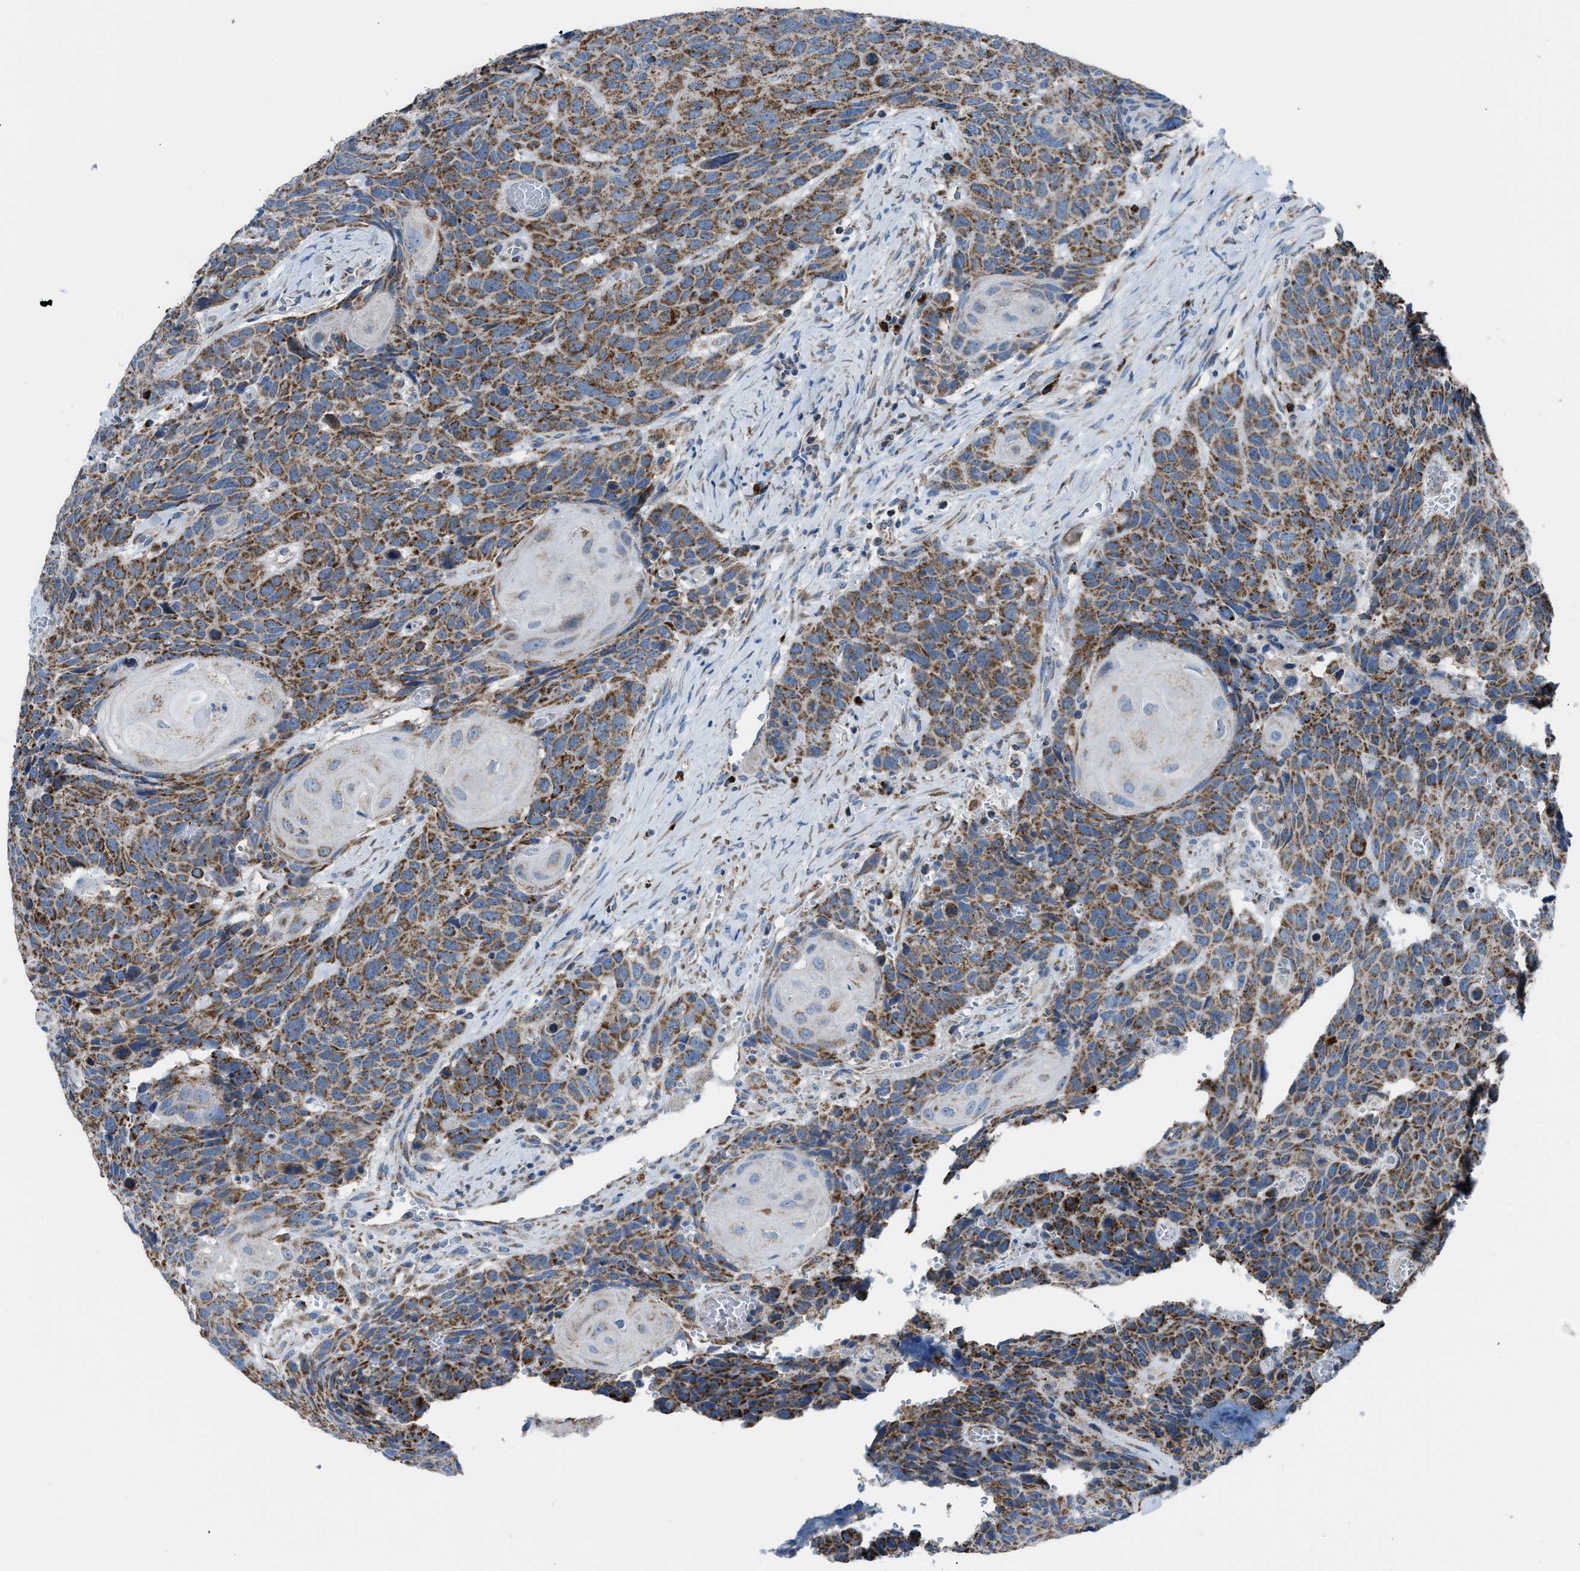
{"staining": {"intensity": "strong", "quantity": ">75%", "location": "cytoplasmic/membranous"}, "tissue": "head and neck cancer", "cell_type": "Tumor cells", "image_type": "cancer", "snomed": [{"axis": "morphology", "description": "Squamous cell carcinoma, NOS"}, {"axis": "topography", "description": "Head-Neck"}], "caption": "Immunohistochemistry (IHC) of human squamous cell carcinoma (head and neck) demonstrates high levels of strong cytoplasmic/membranous expression in approximately >75% of tumor cells. Immunohistochemistry stains the protein in brown and the nuclei are stained blue.", "gene": "ETFB", "patient": {"sex": "male", "age": 66}}